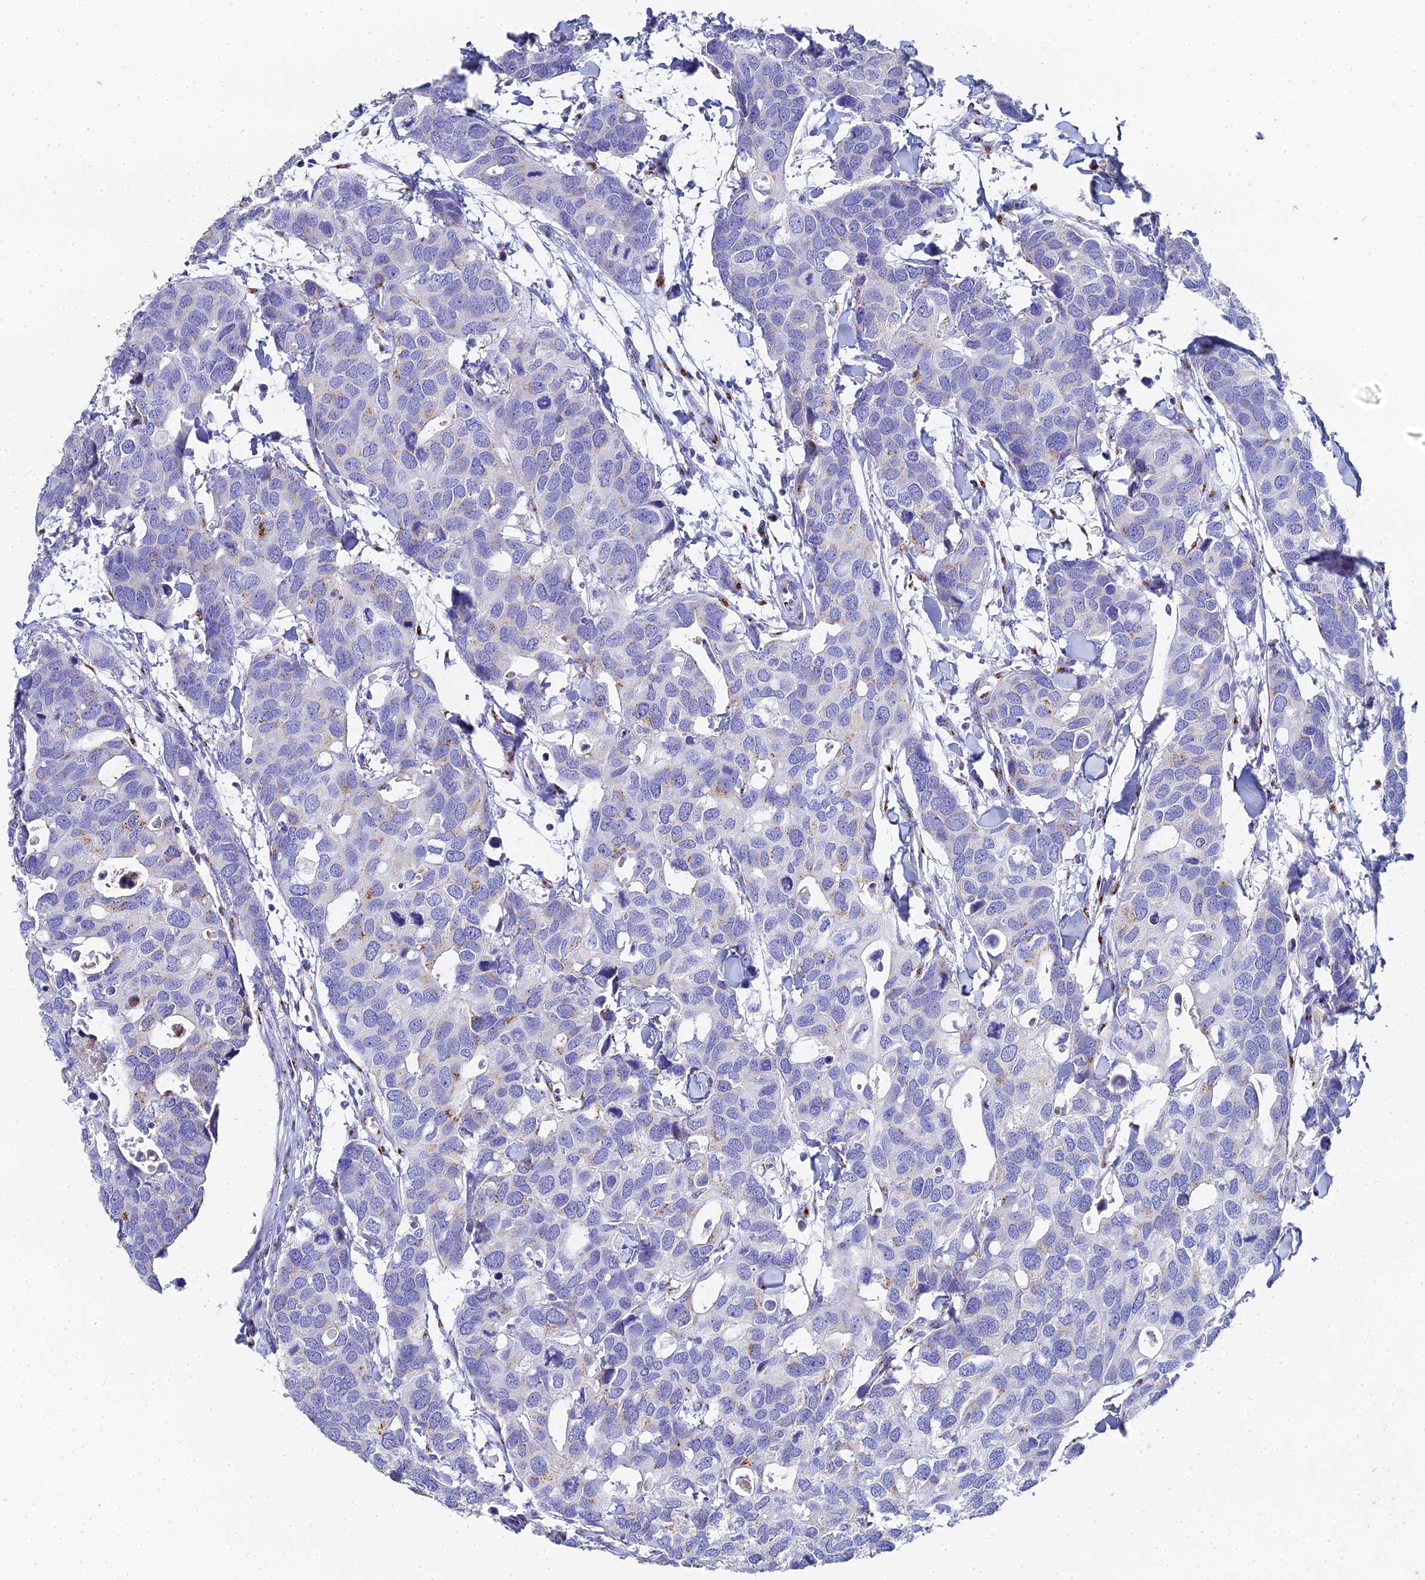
{"staining": {"intensity": "negative", "quantity": "none", "location": "none"}, "tissue": "breast cancer", "cell_type": "Tumor cells", "image_type": "cancer", "snomed": [{"axis": "morphology", "description": "Duct carcinoma"}, {"axis": "topography", "description": "Breast"}], "caption": "The immunohistochemistry image has no significant positivity in tumor cells of breast cancer (intraductal carcinoma) tissue. (DAB immunohistochemistry with hematoxylin counter stain).", "gene": "ENSG00000268674", "patient": {"sex": "female", "age": 83}}